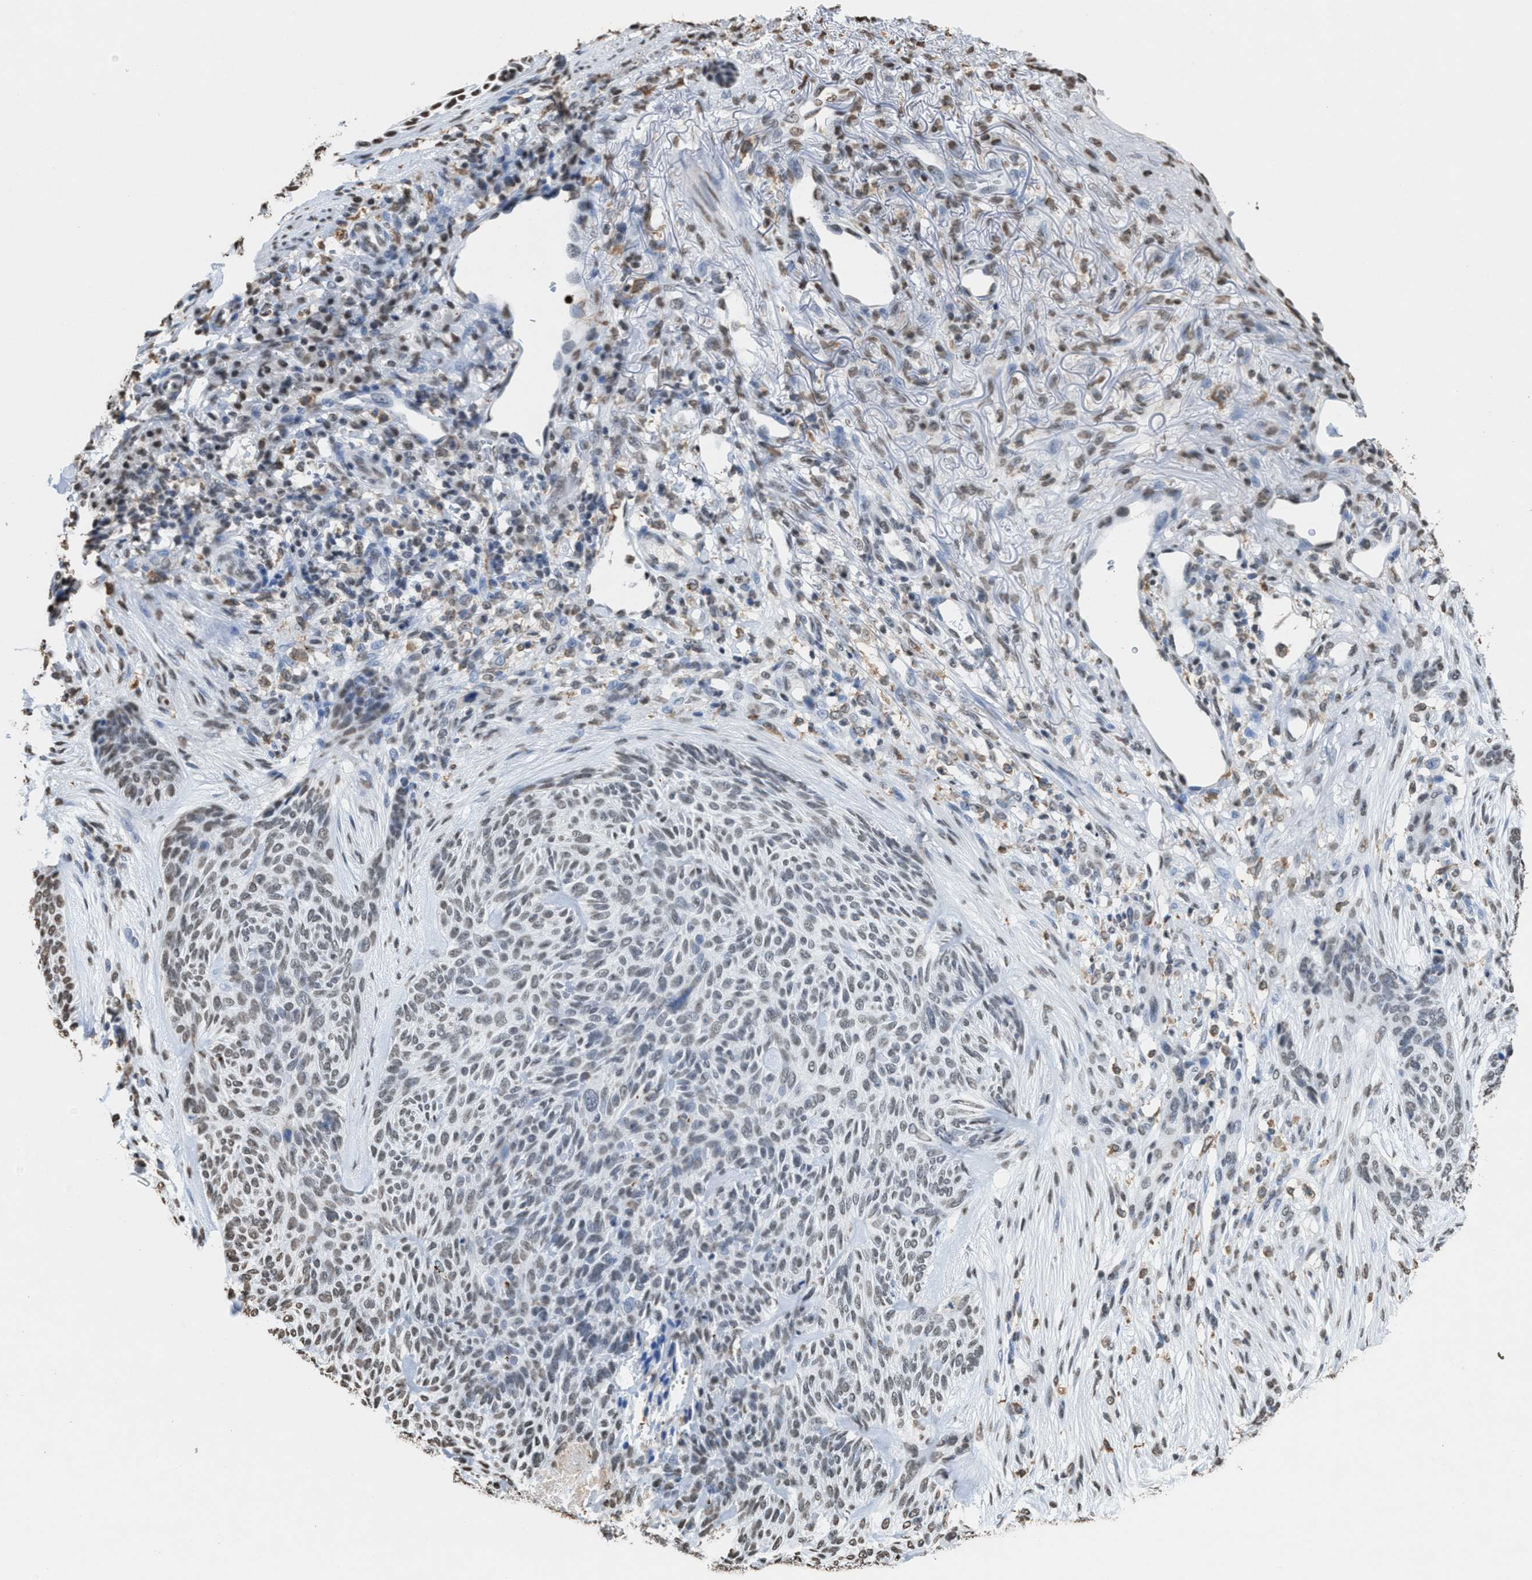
{"staining": {"intensity": "weak", "quantity": "<25%", "location": "nuclear"}, "tissue": "skin cancer", "cell_type": "Tumor cells", "image_type": "cancer", "snomed": [{"axis": "morphology", "description": "Basal cell carcinoma"}, {"axis": "topography", "description": "Skin"}], "caption": "This is a image of immunohistochemistry (IHC) staining of skin basal cell carcinoma, which shows no staining in tumor cells. (DAB (3,3'-diaminobenzidine) immunohistochemistry, high magnification).", "gene": "NUP88", "patient": {"sex": "male", "age": 55}}